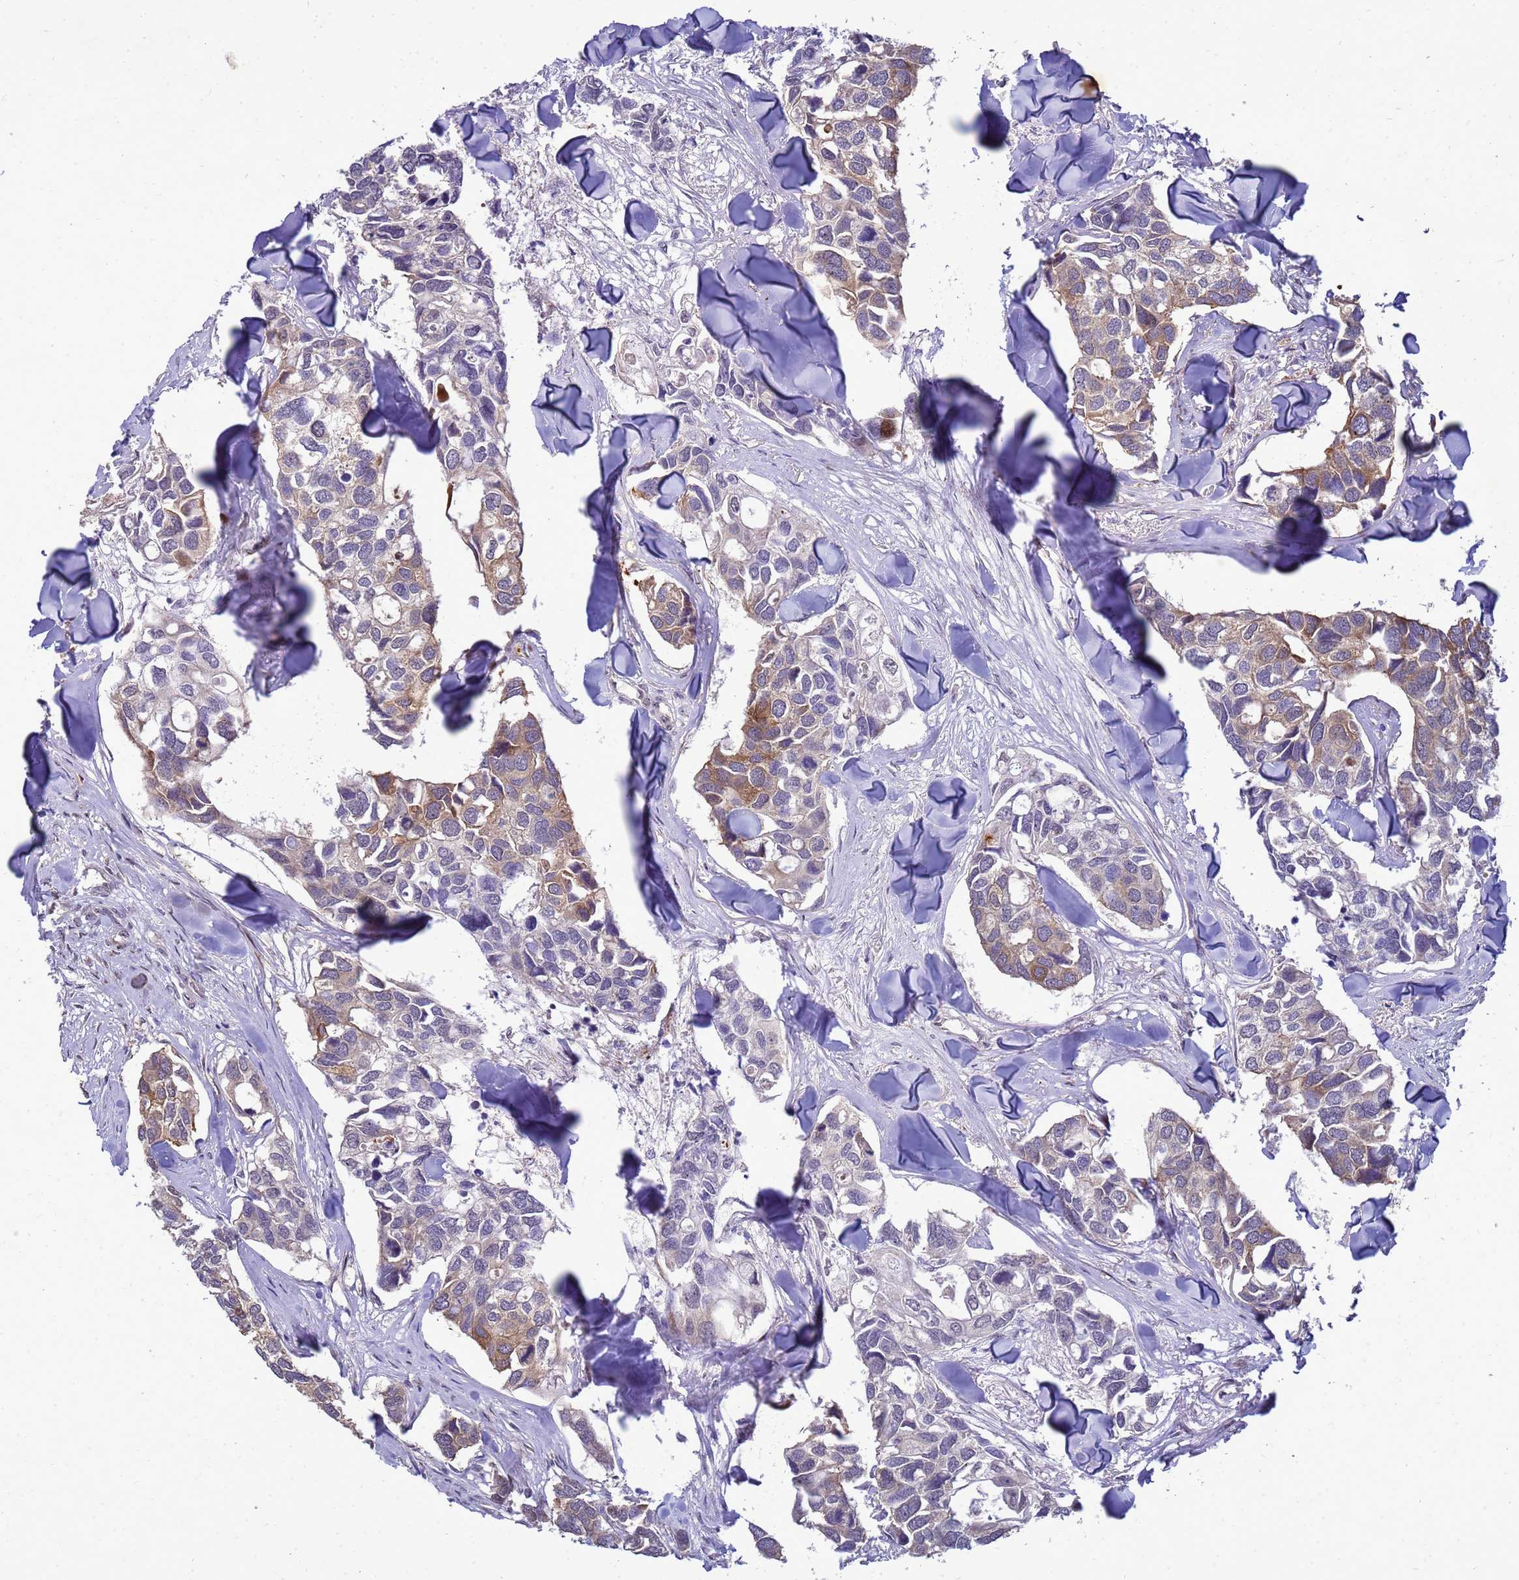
{"staining": {"intensity": "moderate", "quantity": "25%-75%", "location": "cytoplasmic/membranous"}, "tissue": "breast cancer", "cell_type": "Tumor cells", "image_type": "cancer", "snomed": [{"axis": "morphology", "description": "Duct carcinoma"}, {"axis": "topography", "description": "Breast"}], "caption": "There is medium levels of moderate cytoplasmic/membranous staining in tumor cells of breast cancer (infiltrating ductal carcinoma), as demonstrated by immunohistochemical staining (brown color).", "gene": "RSPO1", "patient": {"sex": "female", "age": 83}}